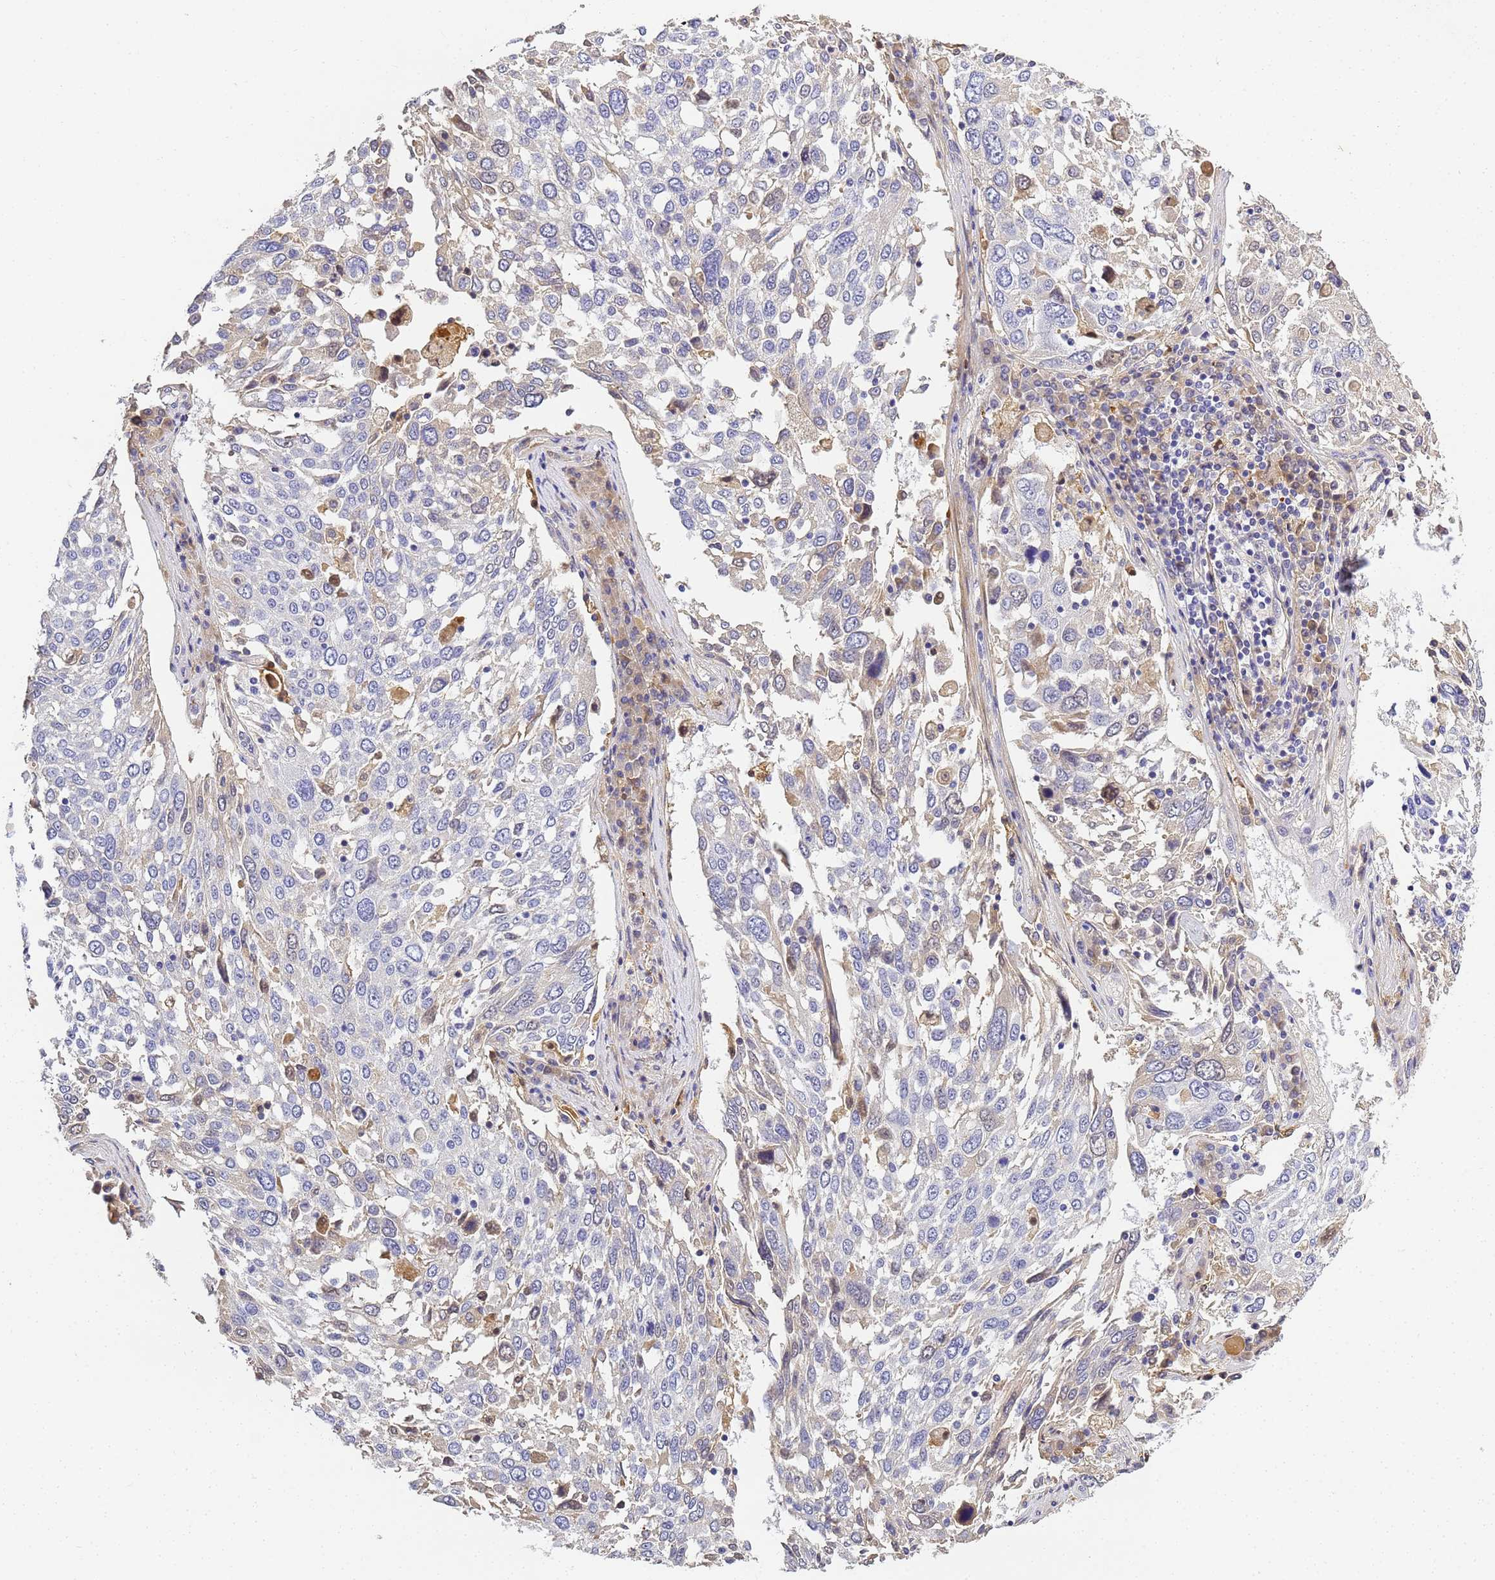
{"staining": {"intensity": "negative", "quantity": "none", "location": "none"}, "tissue": "lung cancer", "cell_type": "Tumor cells", "image_type": "cancer", "snomed": [{"axis": "morphology", "description": "Squamous cell carcinoma, NOS"}, {"axis": "topography", "description": "Lung"}], "caption": "An immunohistochemistry (IHC) histopathology image of lung cancer is shown. There is no staining in tumor cells of lung cancer. Brightfield microscopy of immunohistochemistry (IHC) stained with DAB (3,3'-diaminobenzidine) (brown) and hematoxylin (blue), captured at high magnification.", "gene": "CFH", "patient": {"sex": "male", "age": 65}}